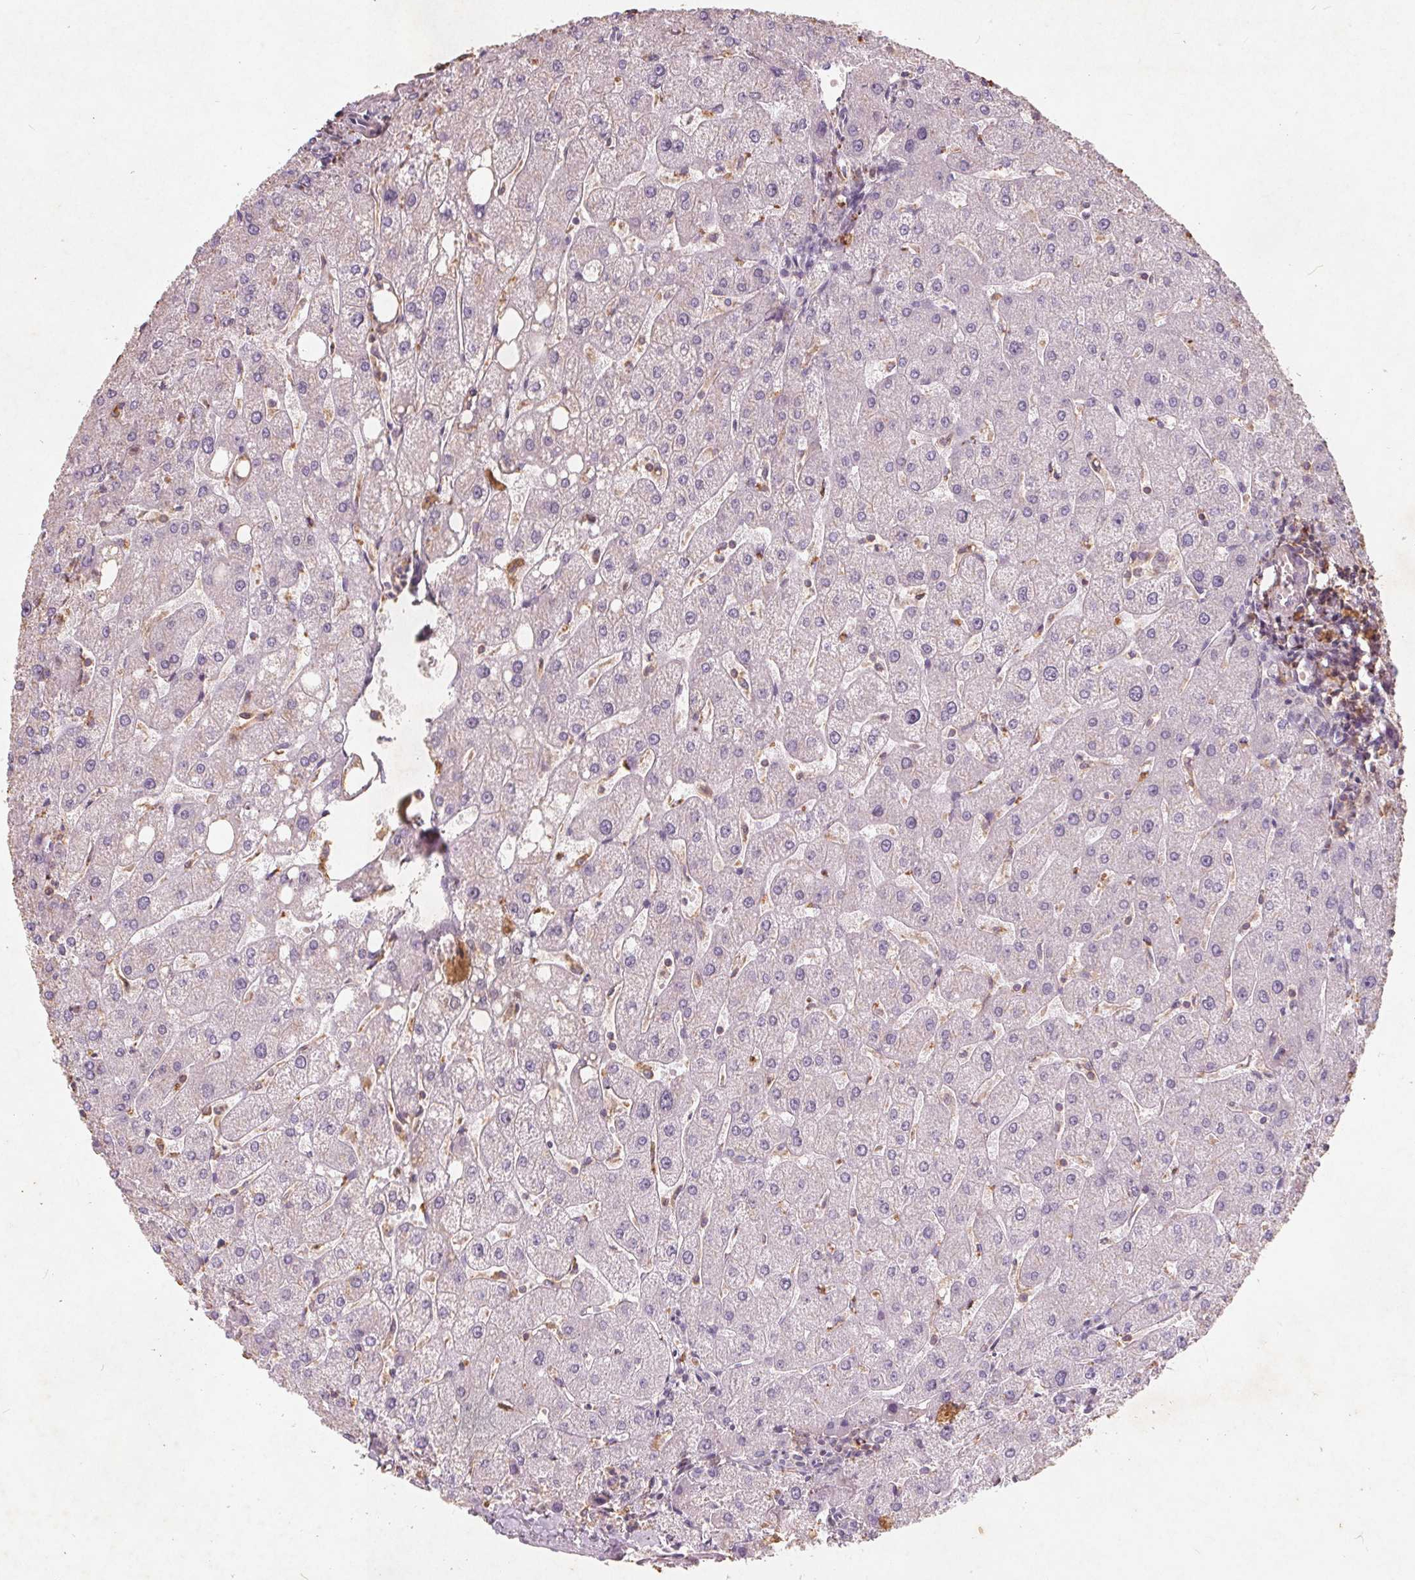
{"staining": {"intensity": "negative", "quantity": "none", "location": "none"}, "tissue": "liver", "cell_type": "Cholangiocytes", "image_type": "normal", "snomed": [{"axis": "morphology", "description": "Normal tissue, NOS"}, {"axis": "topography", "description": "Liver"}], "caption": "Image shows no significant protein staining in cholangiocytes of unremarkable liver.", "gene": "C19orf84", "patient": {"sex": "male", "age": 67}}